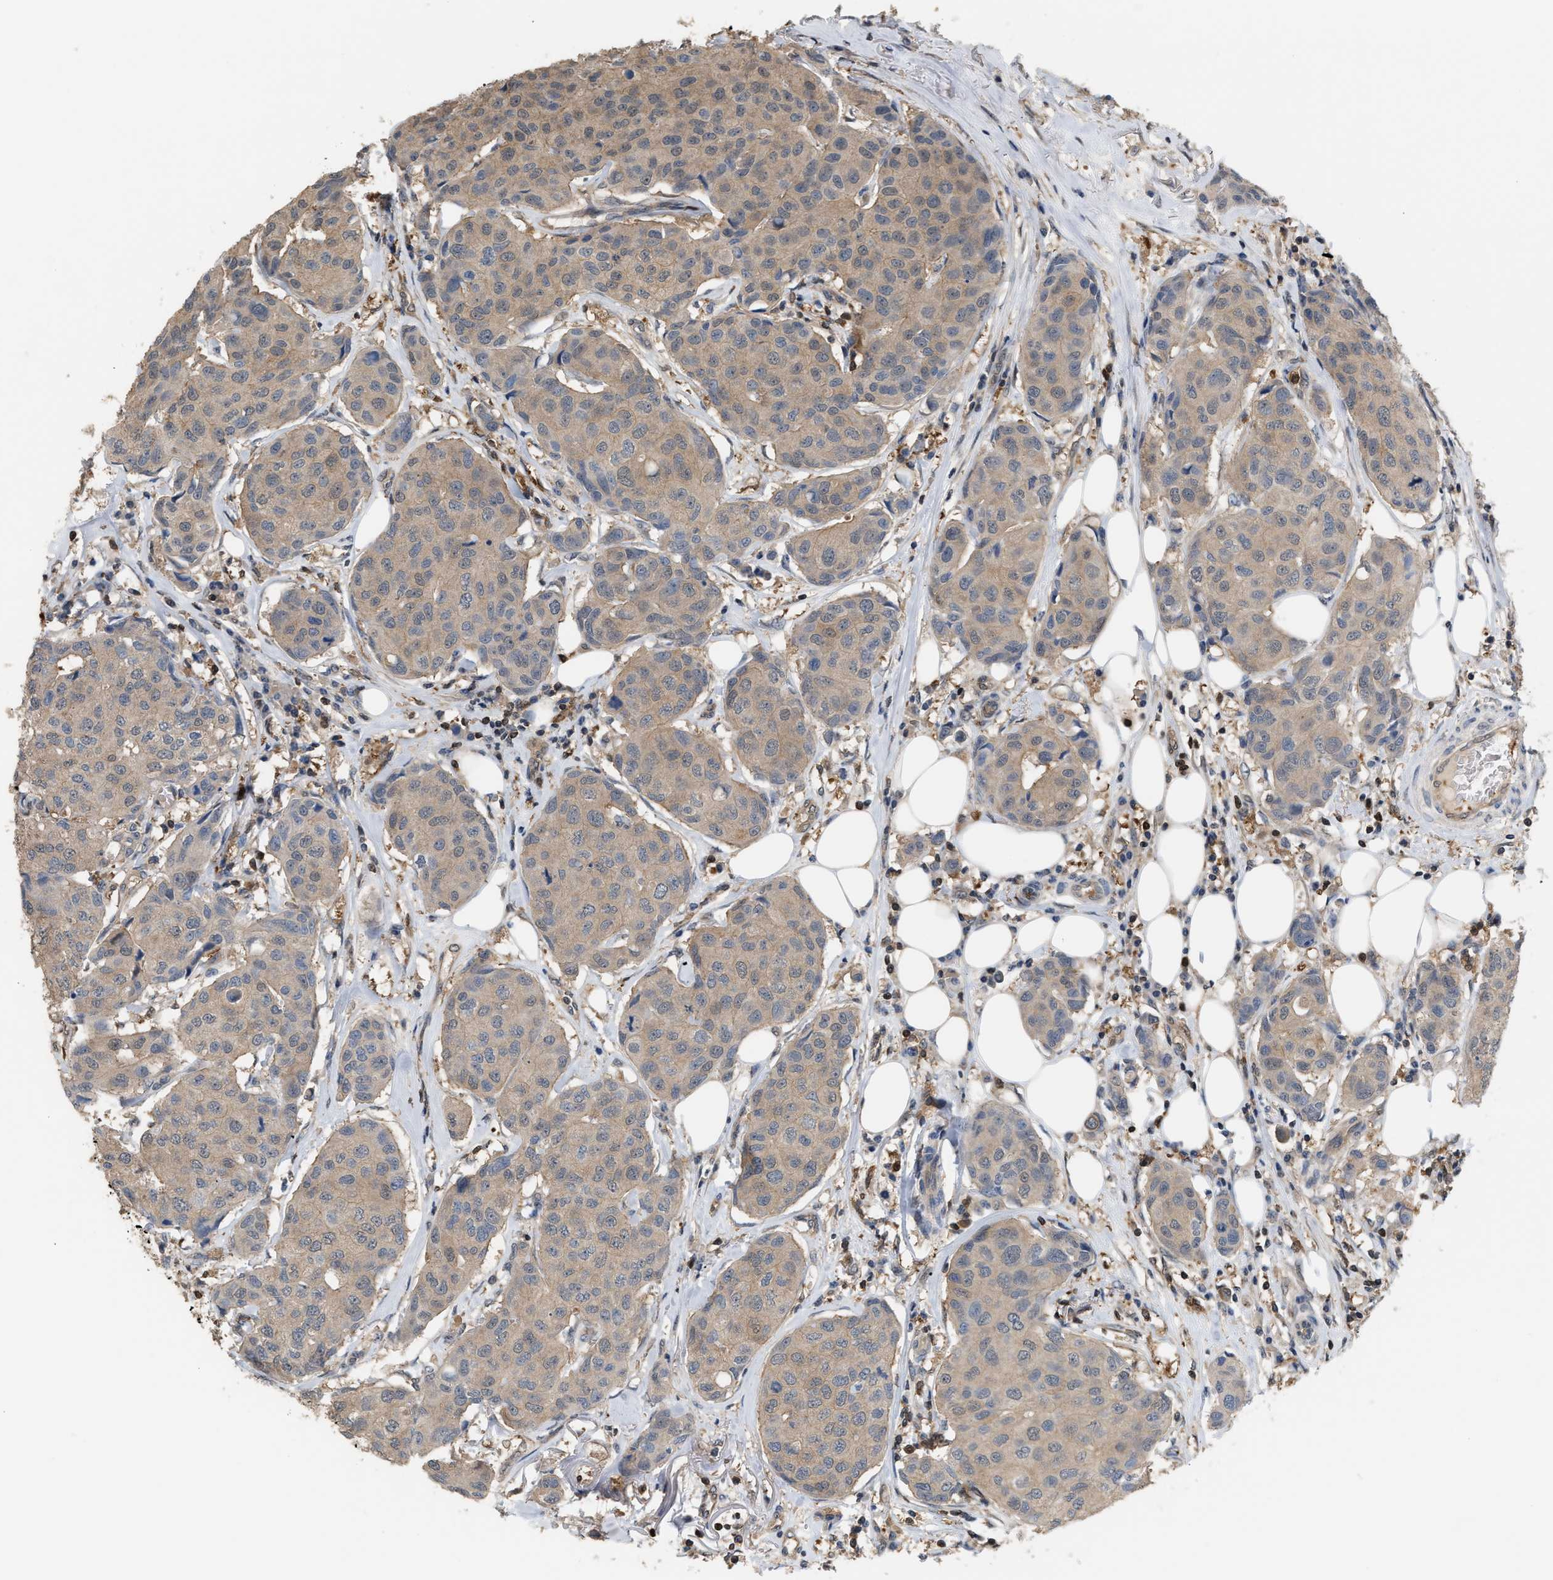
{"staining": {"intensity": "moderate", "quantity": ">75%", "location": "cytoplasmic/membranous"}, "tissue": "breast cancer", "cell_type": "Tumor cells", "image_type": "cancer", "snomed": [{"axis": "morphology", "description": "Duct carcinoma"}, {"axis": "topography", "description": "Breast"}], "caption": "This is an image of IHC staining of breast cancer, which shows moderate expression in the cytoplasmic/membranous of tumor cells.", "gene": "MTPN", "patient": {"sex": "female", "age": 80}}